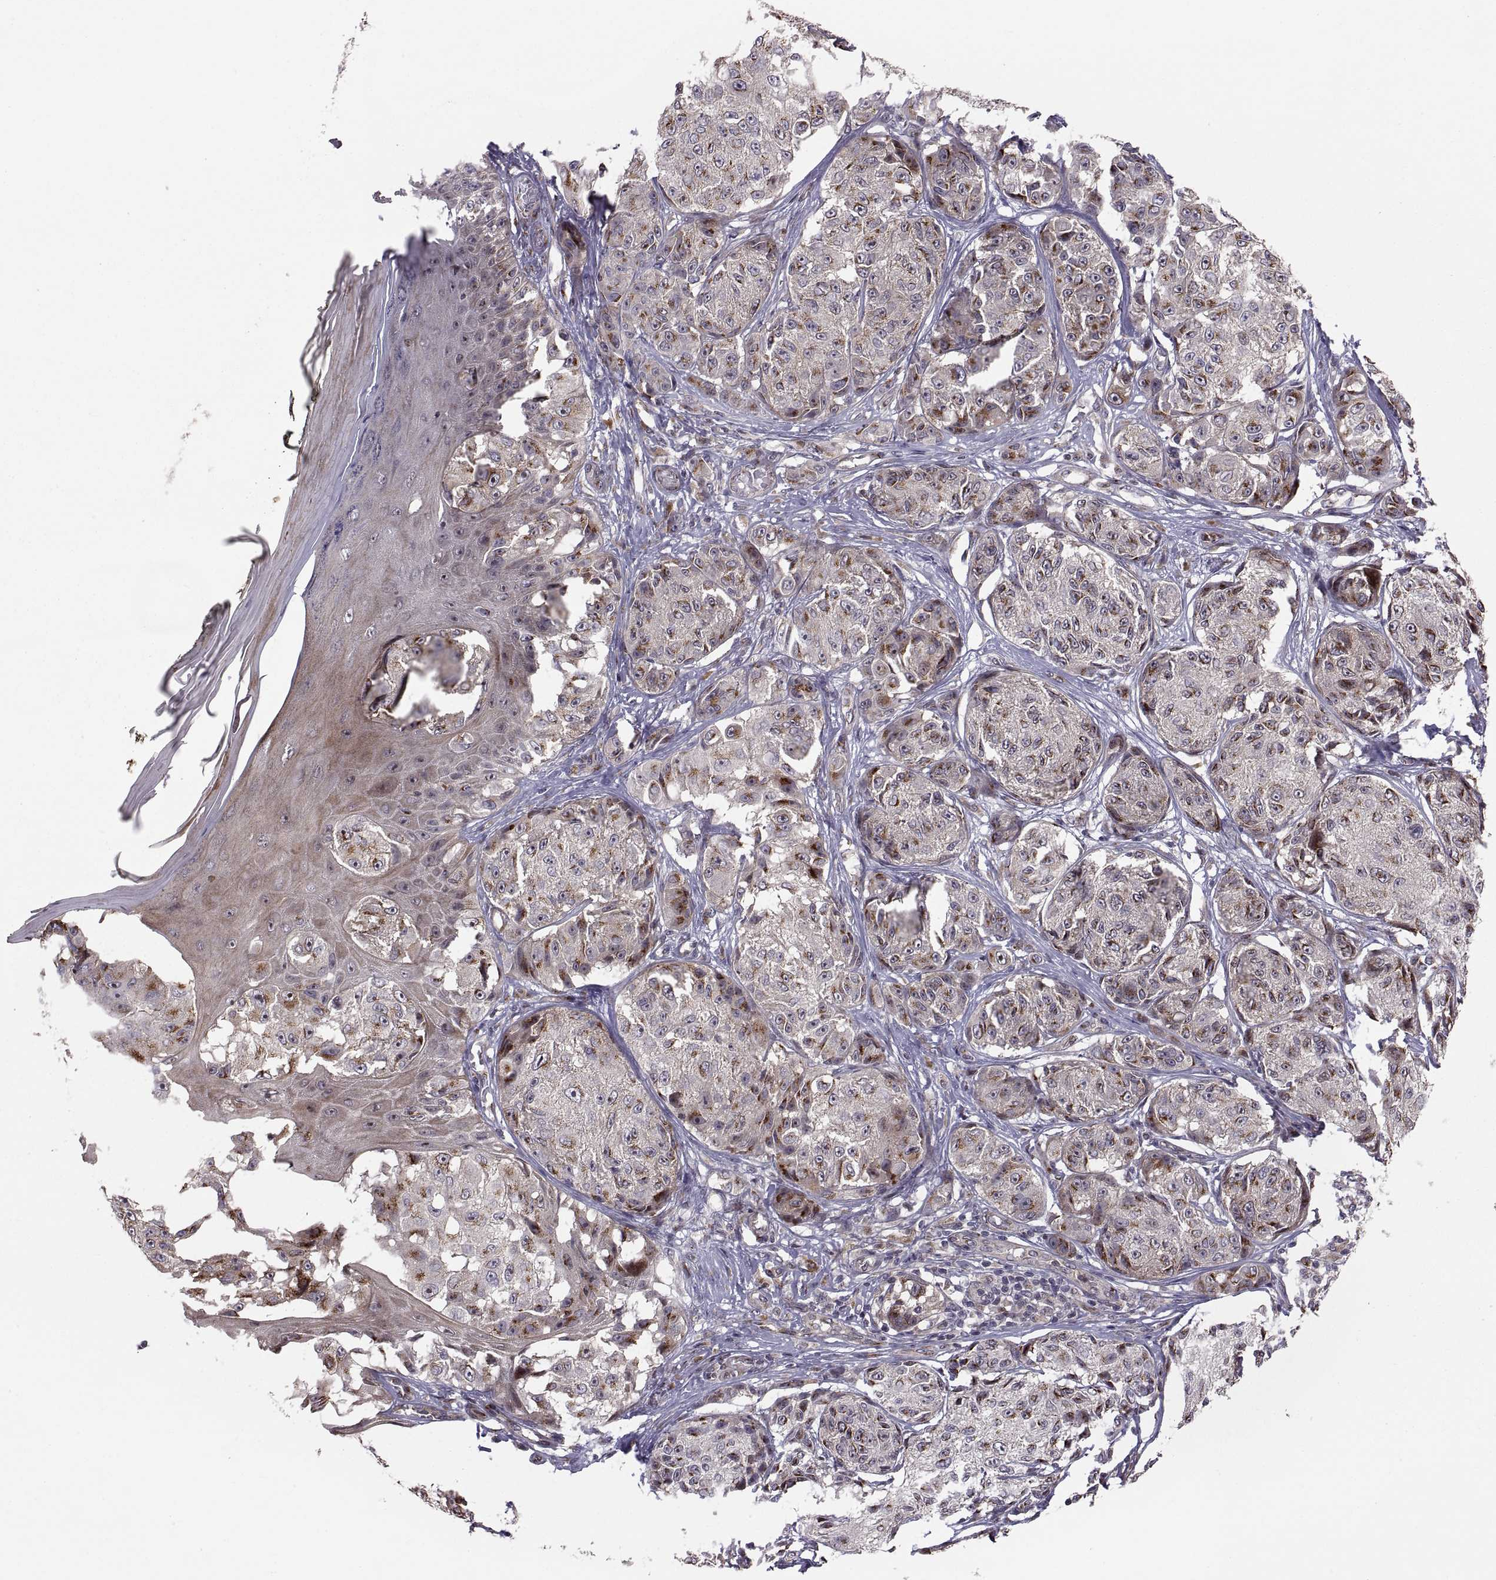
{"staining": {"intensity": "strong", "quantity": "<25%", "location": "cytoplasmic/membranous"}, "tissue": "melanoma", "cell_type": "Tumor cells", "image_type": "cancer", "snomed": [{"axis": "morphology", "description": "Malignant melanoma, NOS"}, {"axis": "topography", "description": "Skin"}], "caption": "A medium amount of strong cytoplasmic/membranous expression is present in approximately <25% of tumor cells in melanoma tissue.", "gene": "TESC", "patient": {"sex": "male", "age": 61}}